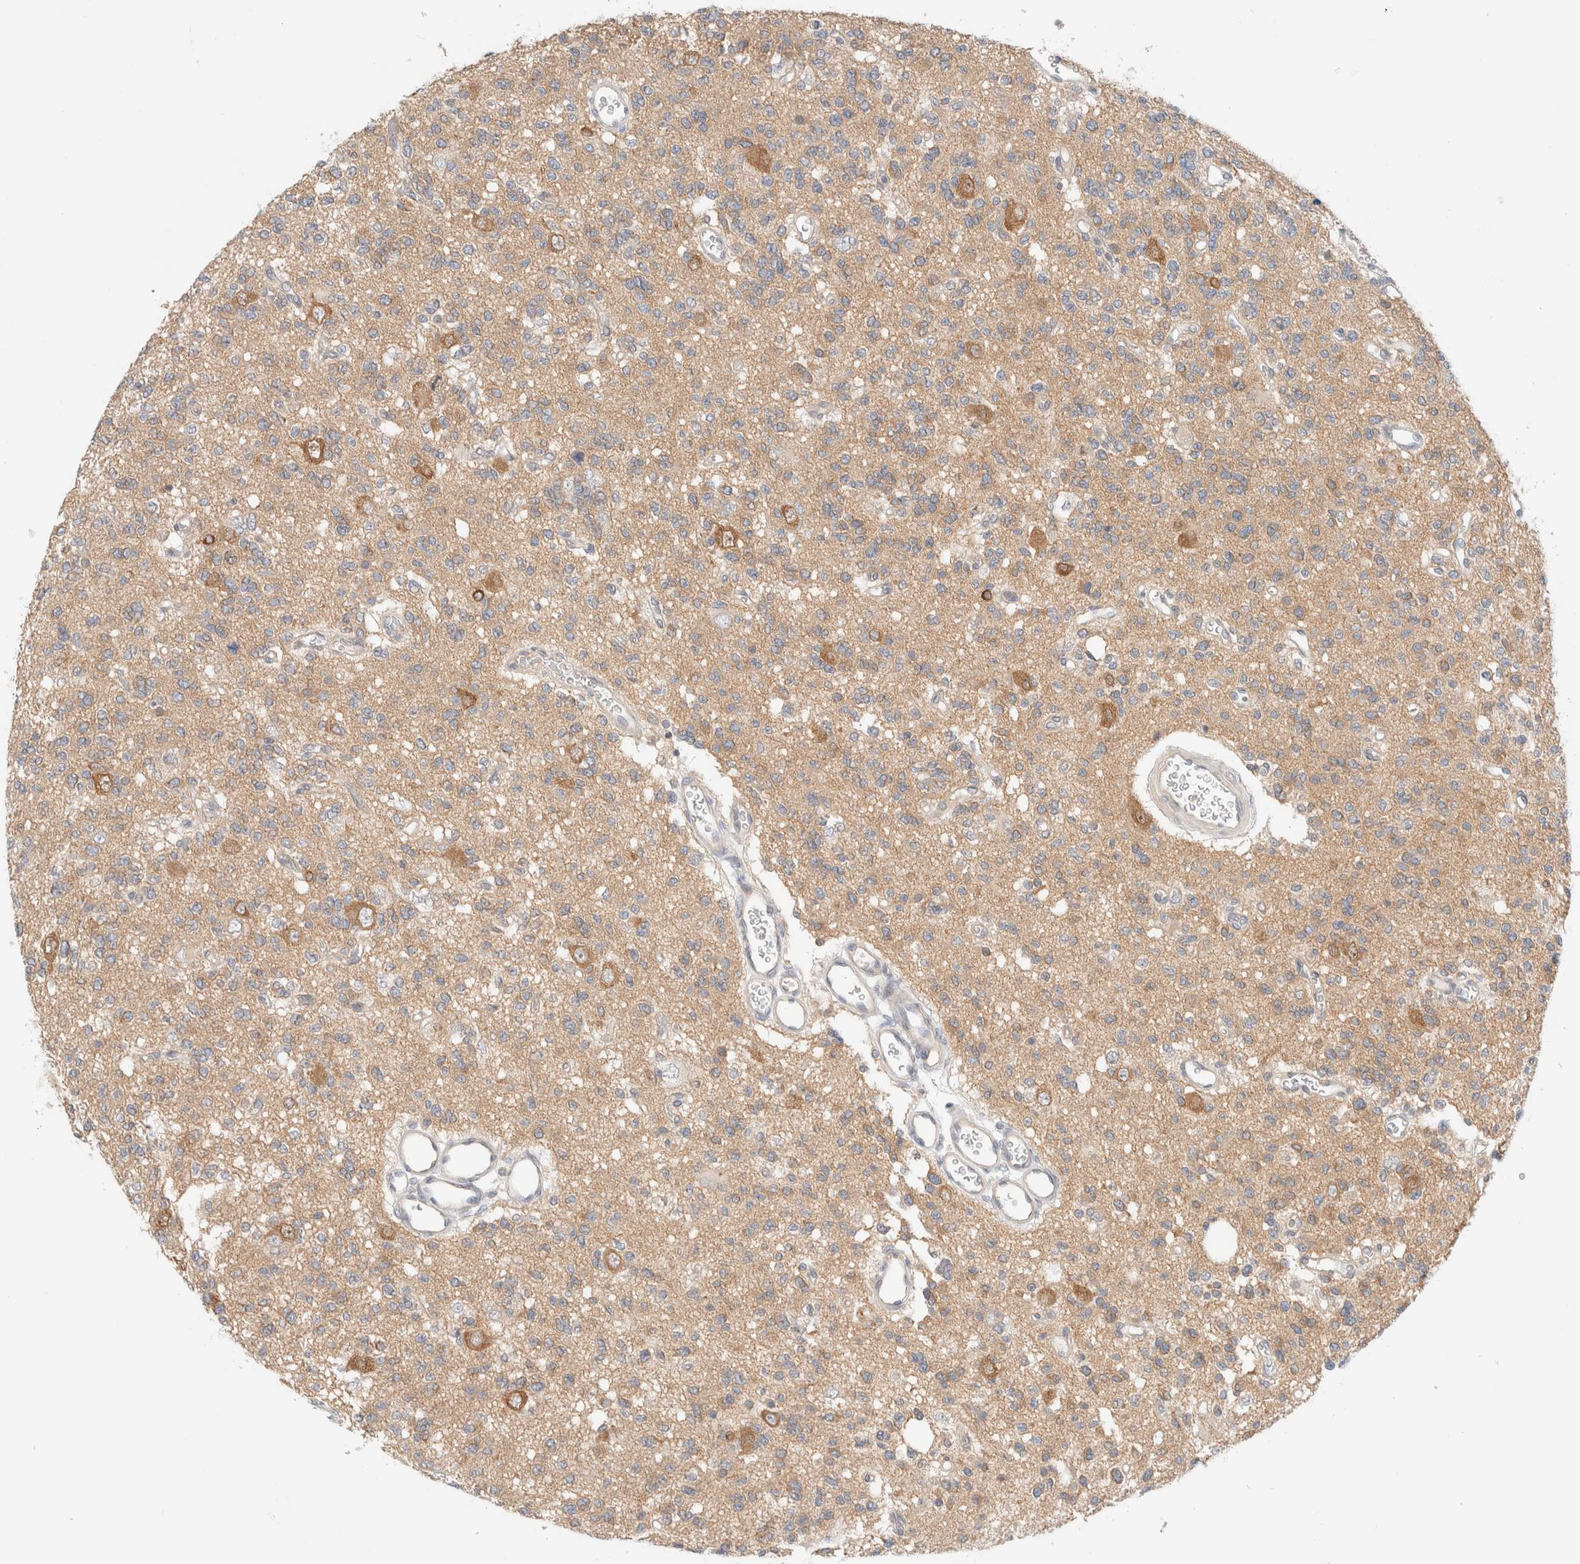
{"staining": {"intensity": "weak", "quantity": "25%-75%", "location": "cytoplasmic/membranous"}, "tissue": "glioma", "cell_type": "Tumor cells", "image_type": "cancer", "snomed": [{"axis": "morphology", "description": "Glioma, malignant, Low grade"}, {"axis": "topography", "description": "Brain"}], "caption": "IHC (DAB (3,3'-diaminobenzidine)) staining of human glioma reveals weak cytoplasmic/membranous protein positivity in about 25%-75% of tumor cells. The protein of interest is stained brown, and the nuclei are stained in blue (DAB (3,3'-diaminobenzidine) IHC with brightfield microscopy, high magnification).", "gene": "MARK3", "patient": {"sex": "male", "age": 38}}